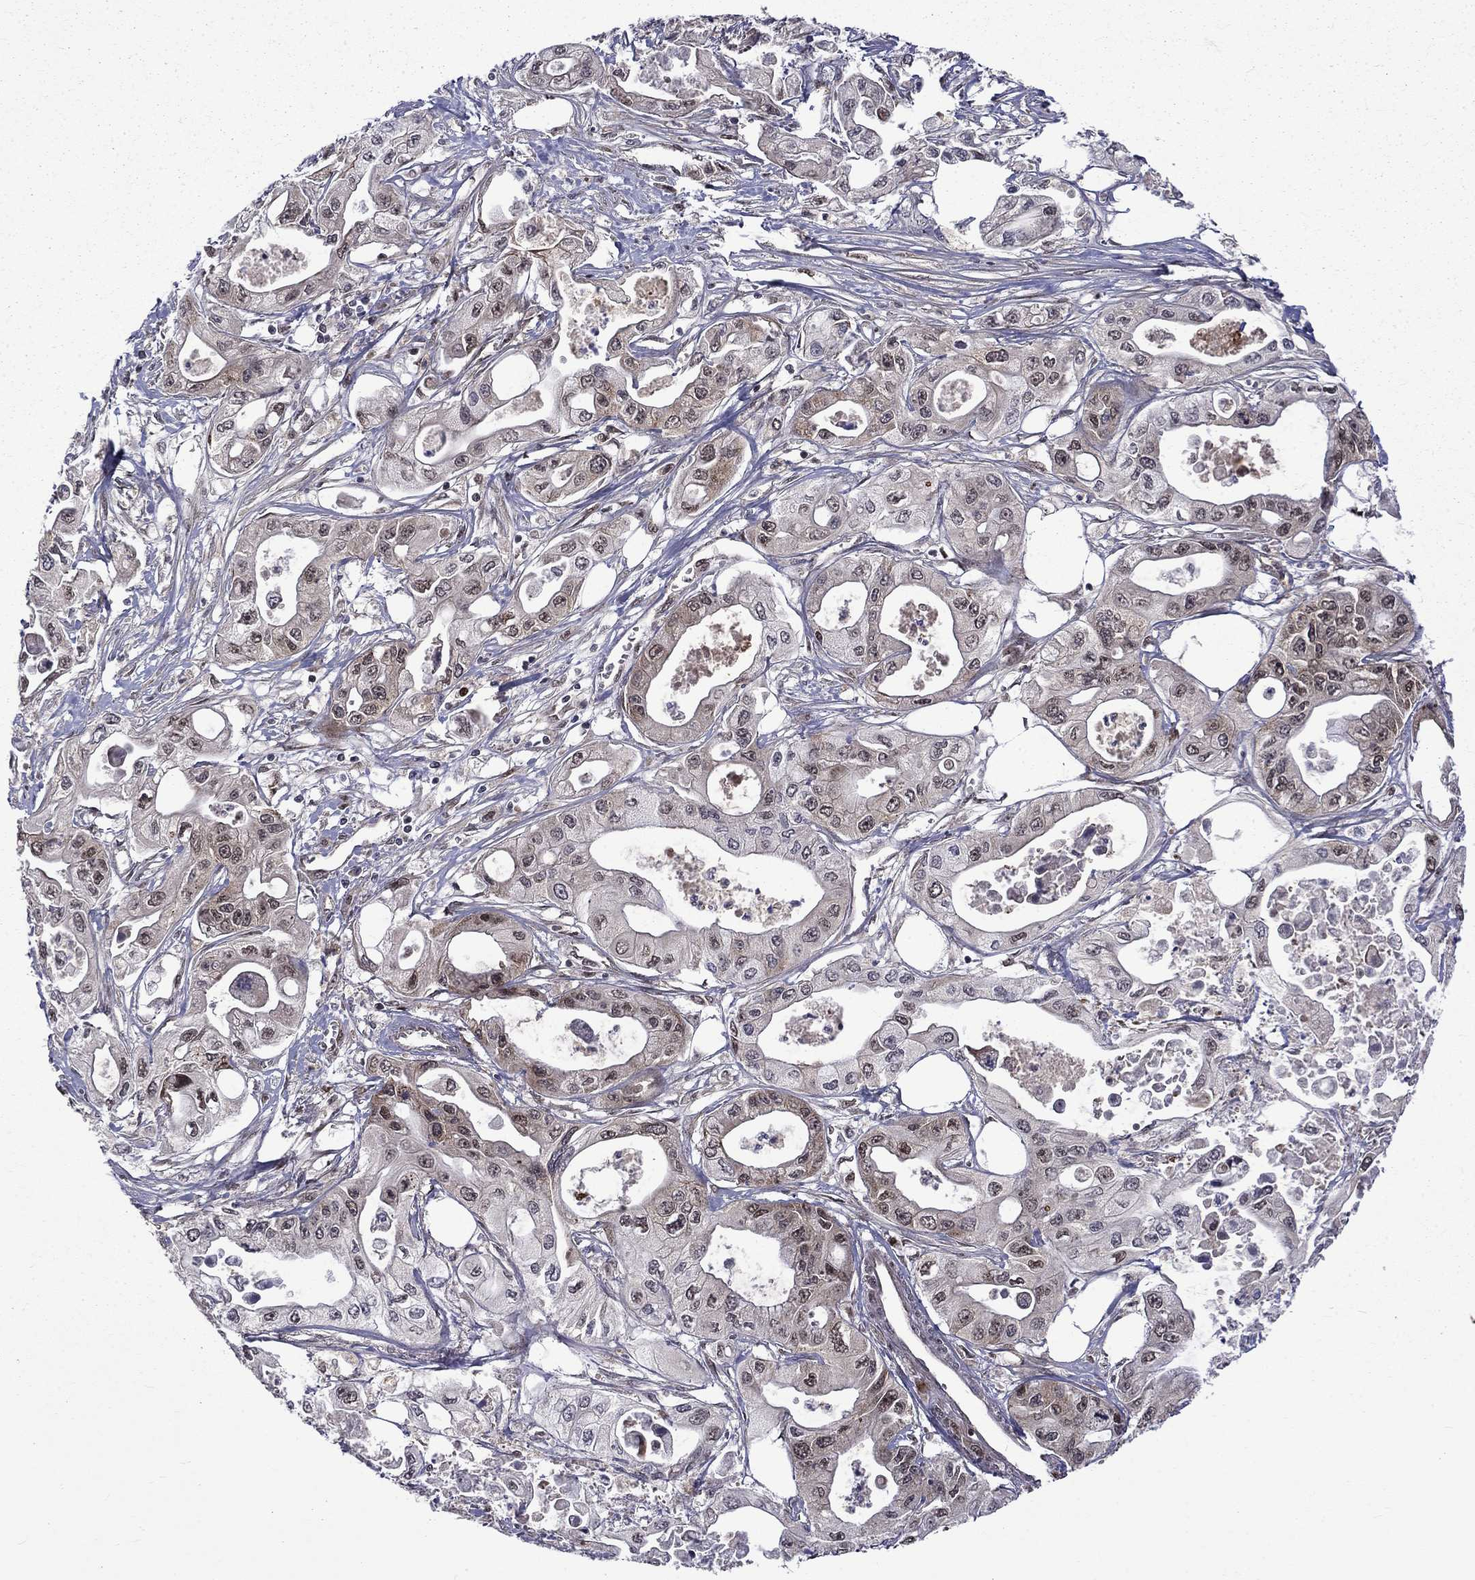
{"staining": {"intensity": "moderate", "quantity": "<25%", "location": "nuclear"}, "tissue": "pancreatic cancer", "cell_type": "Tumor cells", "image_type": "cancer", "snomed": [{"axis": "morphology", "description": "Adenocarcinoma, NOS"}, {"axis": "topography", "description": "Pancreas"}], "caption": "Immunohistochemistry photomicrograph of pancreatic cancer (adenocarcinoma) stained for a protein (brown), which demonstrates low levels of moderate nuclear positivity in about <25% of tumor cells.", "gene": "KPNA3", "patient": {"sex": "male", "age": 70}}